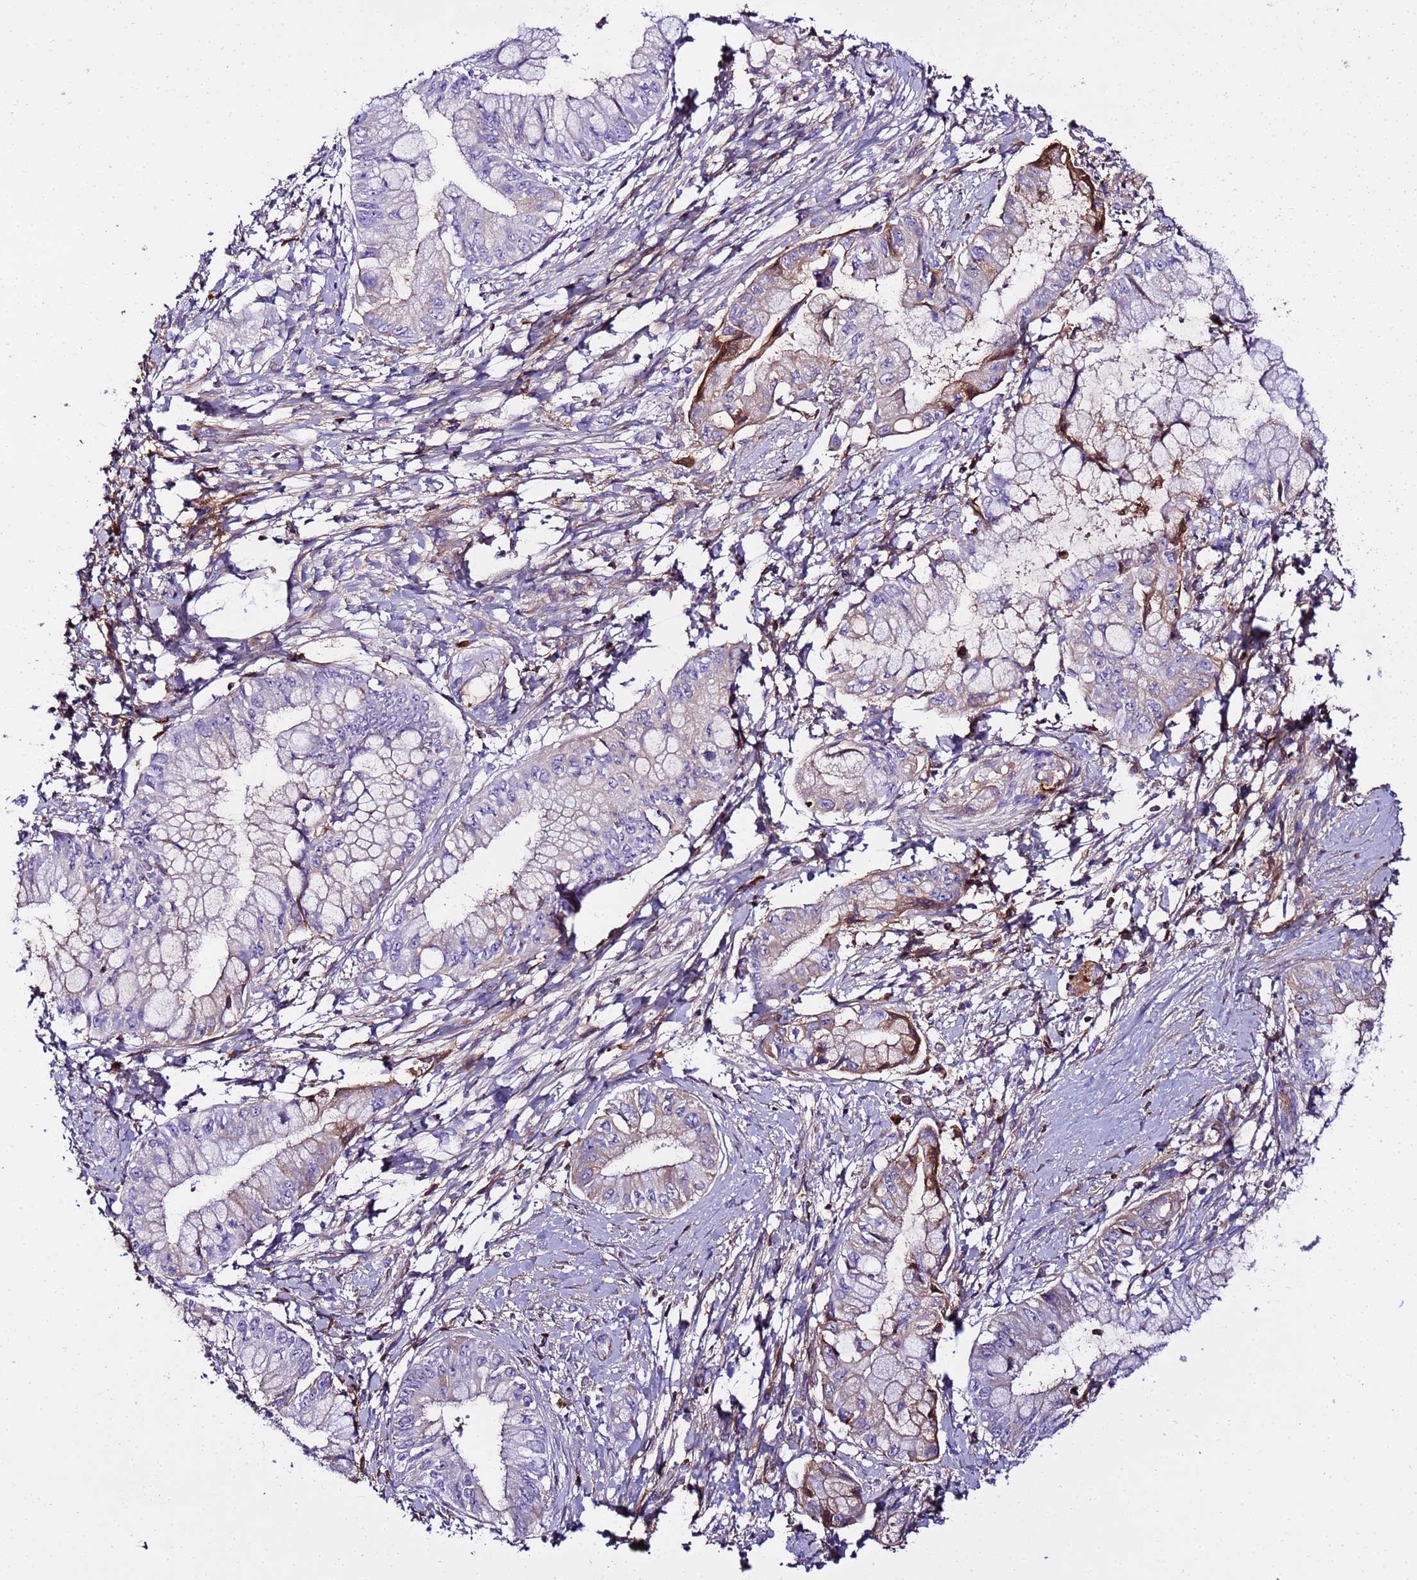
{"staining": {"intensity": "moderate", "quantity": "<25%", "location": "cytoplasmic/membranous"}, "tissue": "pancreatic cancer", "cell_type": "Tumor cells", "image_type": "cancer", "snomed": [{"axis": "morphology", "description": "Adenocarcinoma, NOS"}, {"axis": "topography", "description": "Pancreas"}], "caption": "Human adenocarcinoma (pancreatic) stained for a protein (brown) demonstrates moderate cytoplasmic/membranous positive staining in approximately <25% of tumor cells.", "gene": "CFHR2", "patient": {"sex": "male", "age": 48}}